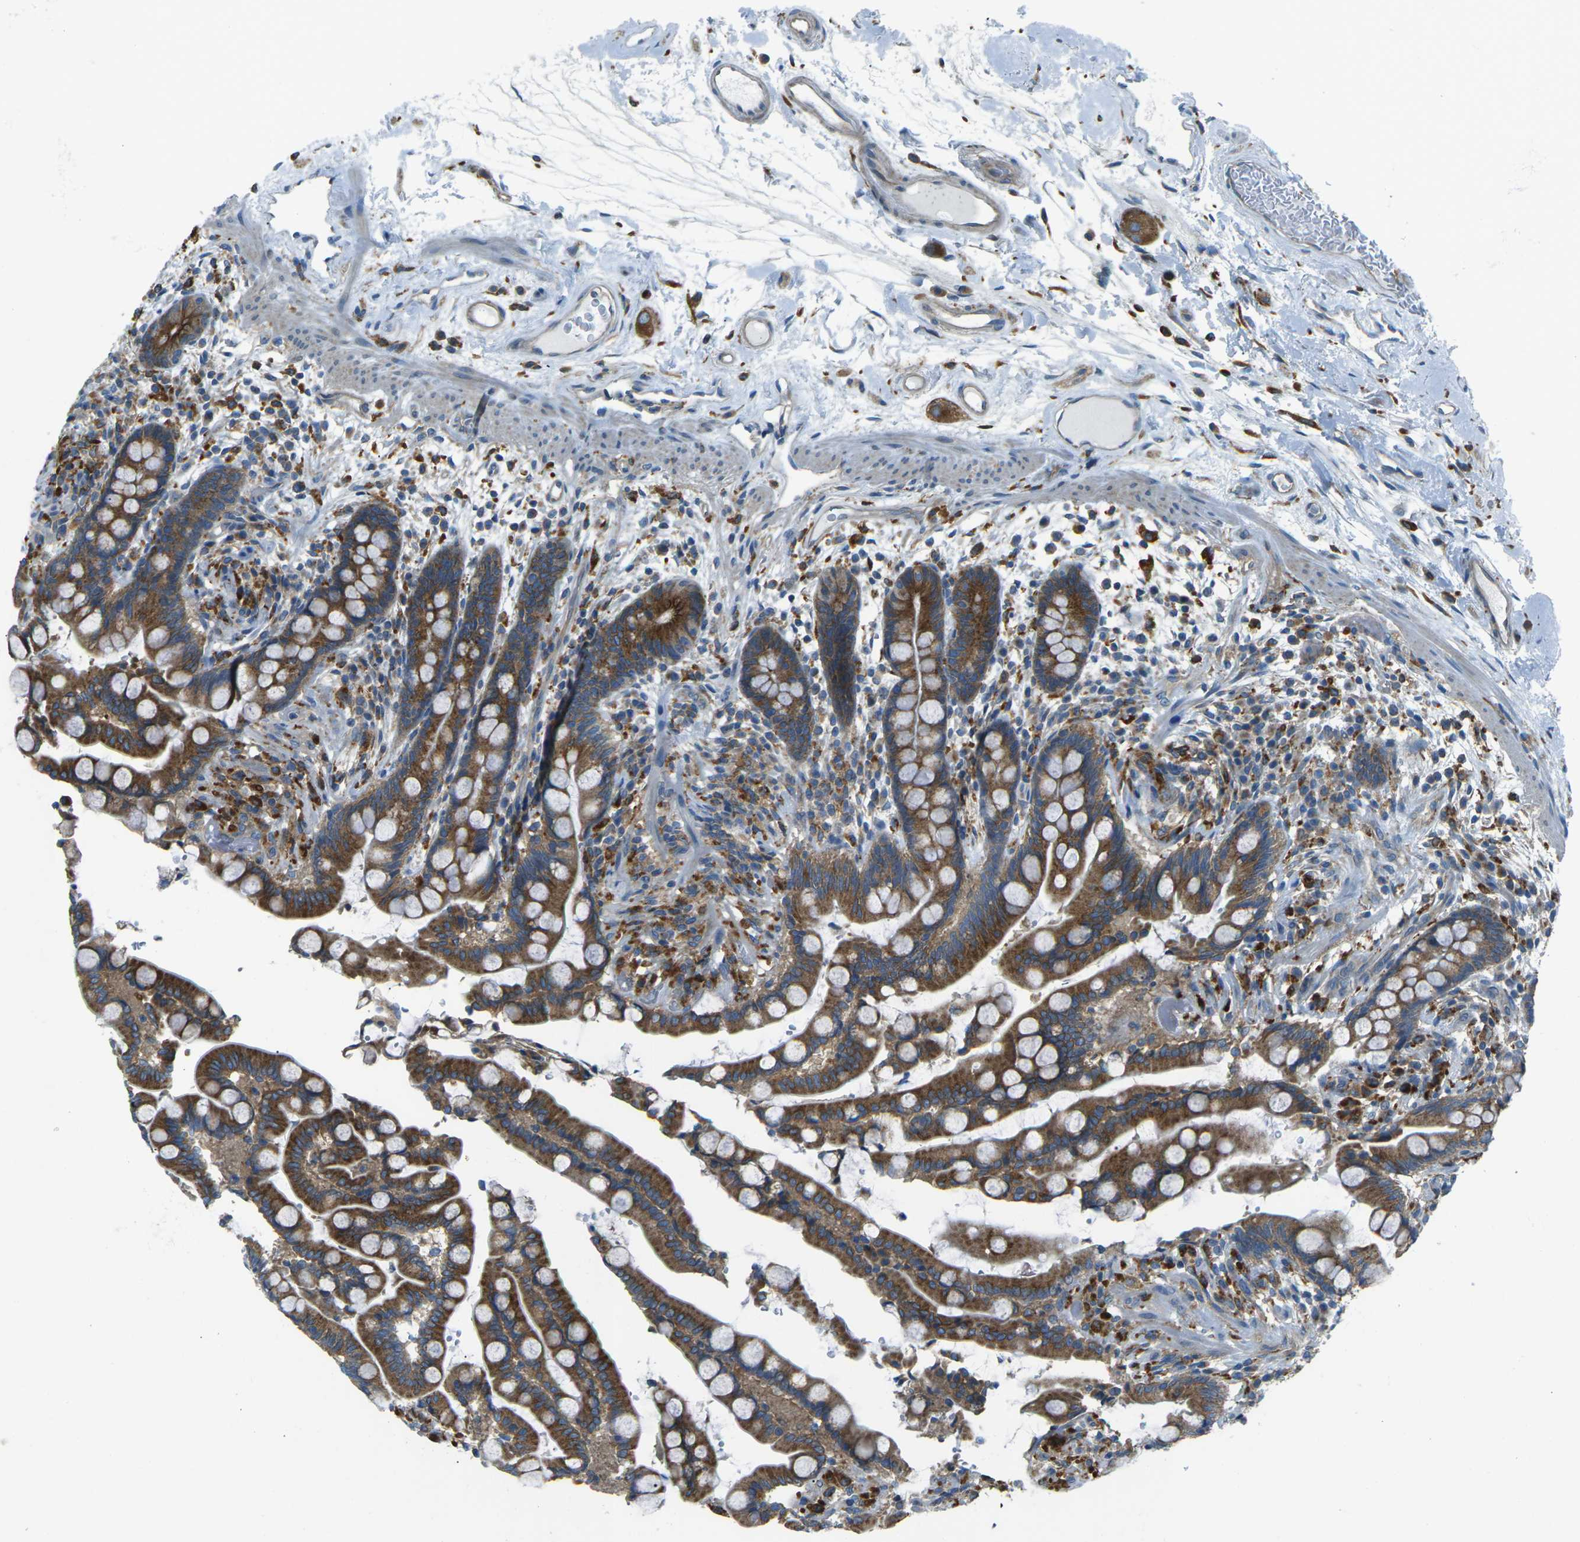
{"staining": {"intensity": "weak", "quantity": ">75%", "location": "cytoplasmic/membranous"}, "tissue": "colon", "cell_type": "Endothelial cells", "image_type": "normal", "snomed": [{"axis": "morphology", "description": "Normal tissue, NOS"}, {"axis": "topography", "description": "Colon"}], "caption": "The histopathology image reveals staining of benign colon, revealing weak cytoplasmic/membranous protein staining (brown color) within endothelial cells. (Brightfield microscopy of DAB IHC at high magnification).", "gene": "CDK17", "patient": {"sex": "male", "age": 73}}